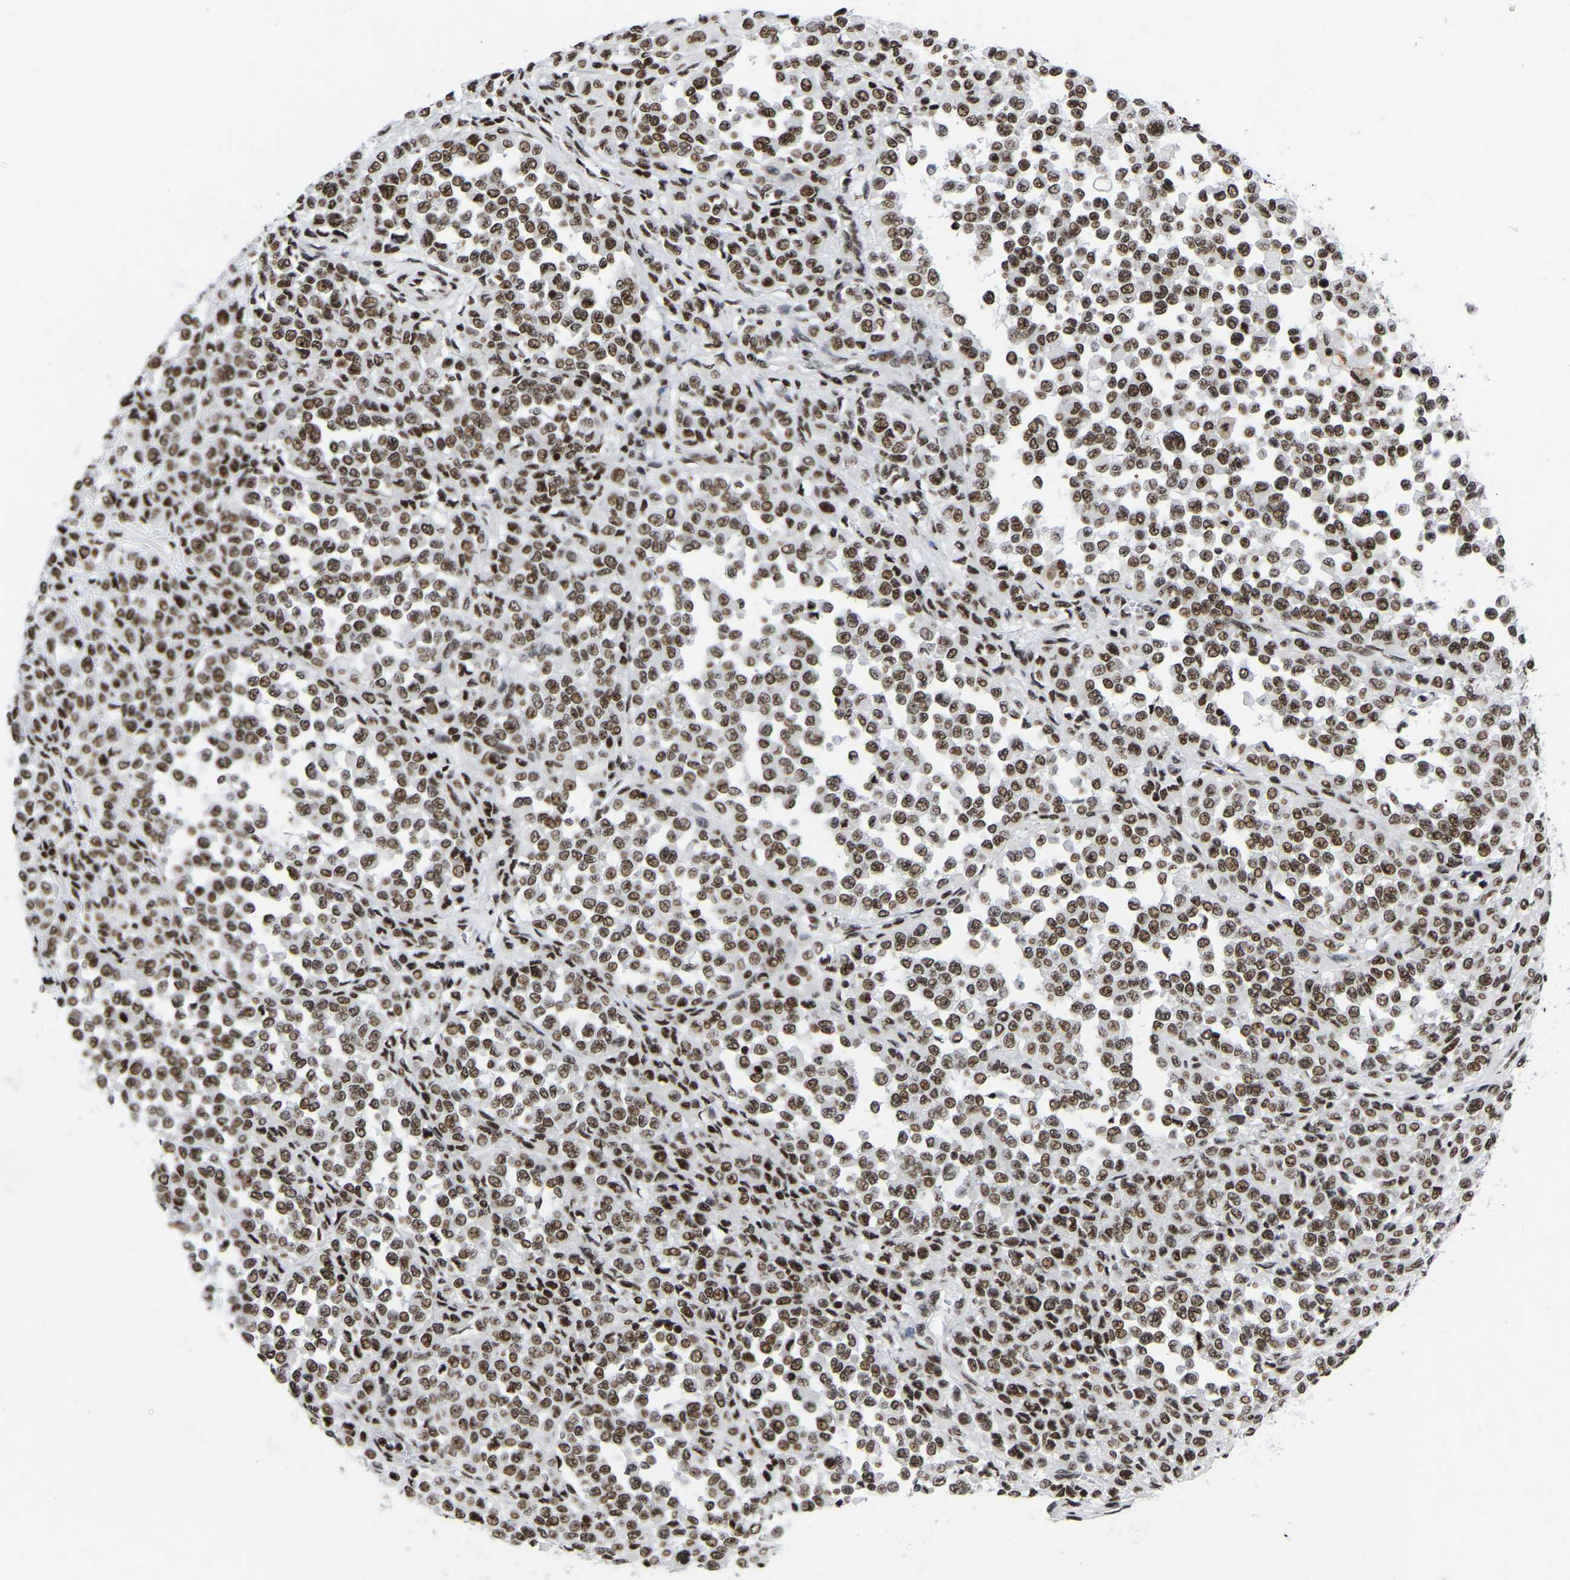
{"staining": {"intensity": "moderate", "quantity": ">75%", "location": "nuclear"}, "tissue": "melanoma", "cell_type": "Tumor cells", "image_type": "cancer", "snomed": [{"axis": "morphology", "description": "Malignant melanoma, Metastatic site"}, {"axis": "topography", "description": "Pancreas"}], "caption": "Brown immunohistochemical staining in human melanoma reveals moderate nuclear staining in about >75% of tumor cells. The staining was performed using DAB to visualize the protein expression in brown, while the nuclei were stained in blue with hematoxylin (Magnification: 20x).", "gene": "PRCC", "patient": {"sex": "female", "age": 30}}